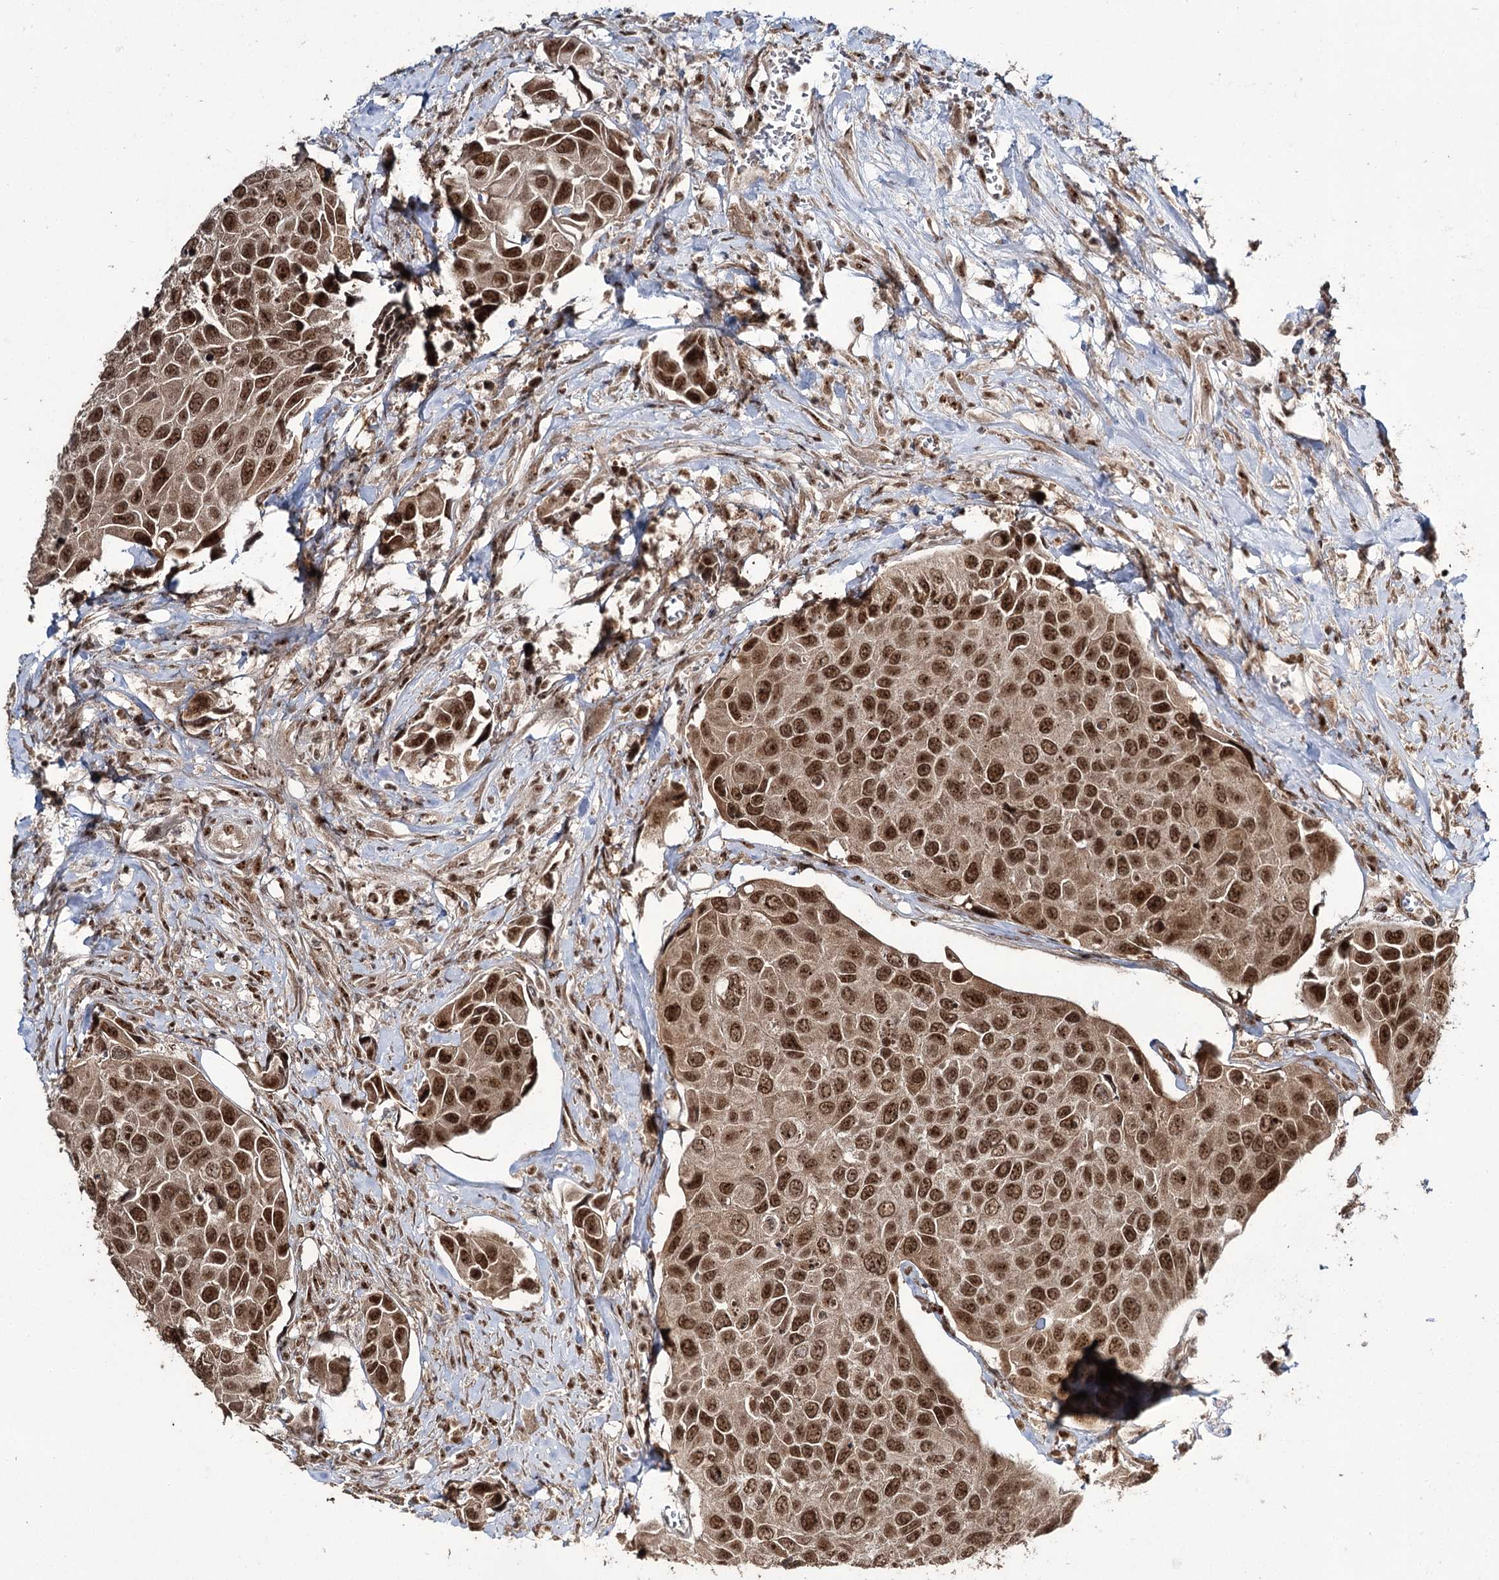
{"staining": {"intensity": "strong", "quantity": ">75%", "location": "nuclear"}, "tissue": "urothelial cancer", "cell_type": "Tumor cells", "image_type": "cancer", "snomed": [{"axis": "morphology", "description": "Urothelial carcinoma, High grade"}, {"axis": "topography", "description": "Urinary bladder"}], "caption": "Protein expression analysis of human urothelial carcinoma (high-grade) reveals strong nuclear staining in about >75% of tumor cells. (DAB = brown stain, brightfield microscopy at high magnification).", "gene": "ERCC3", "patient": {"sex": "male", "age": 74}}